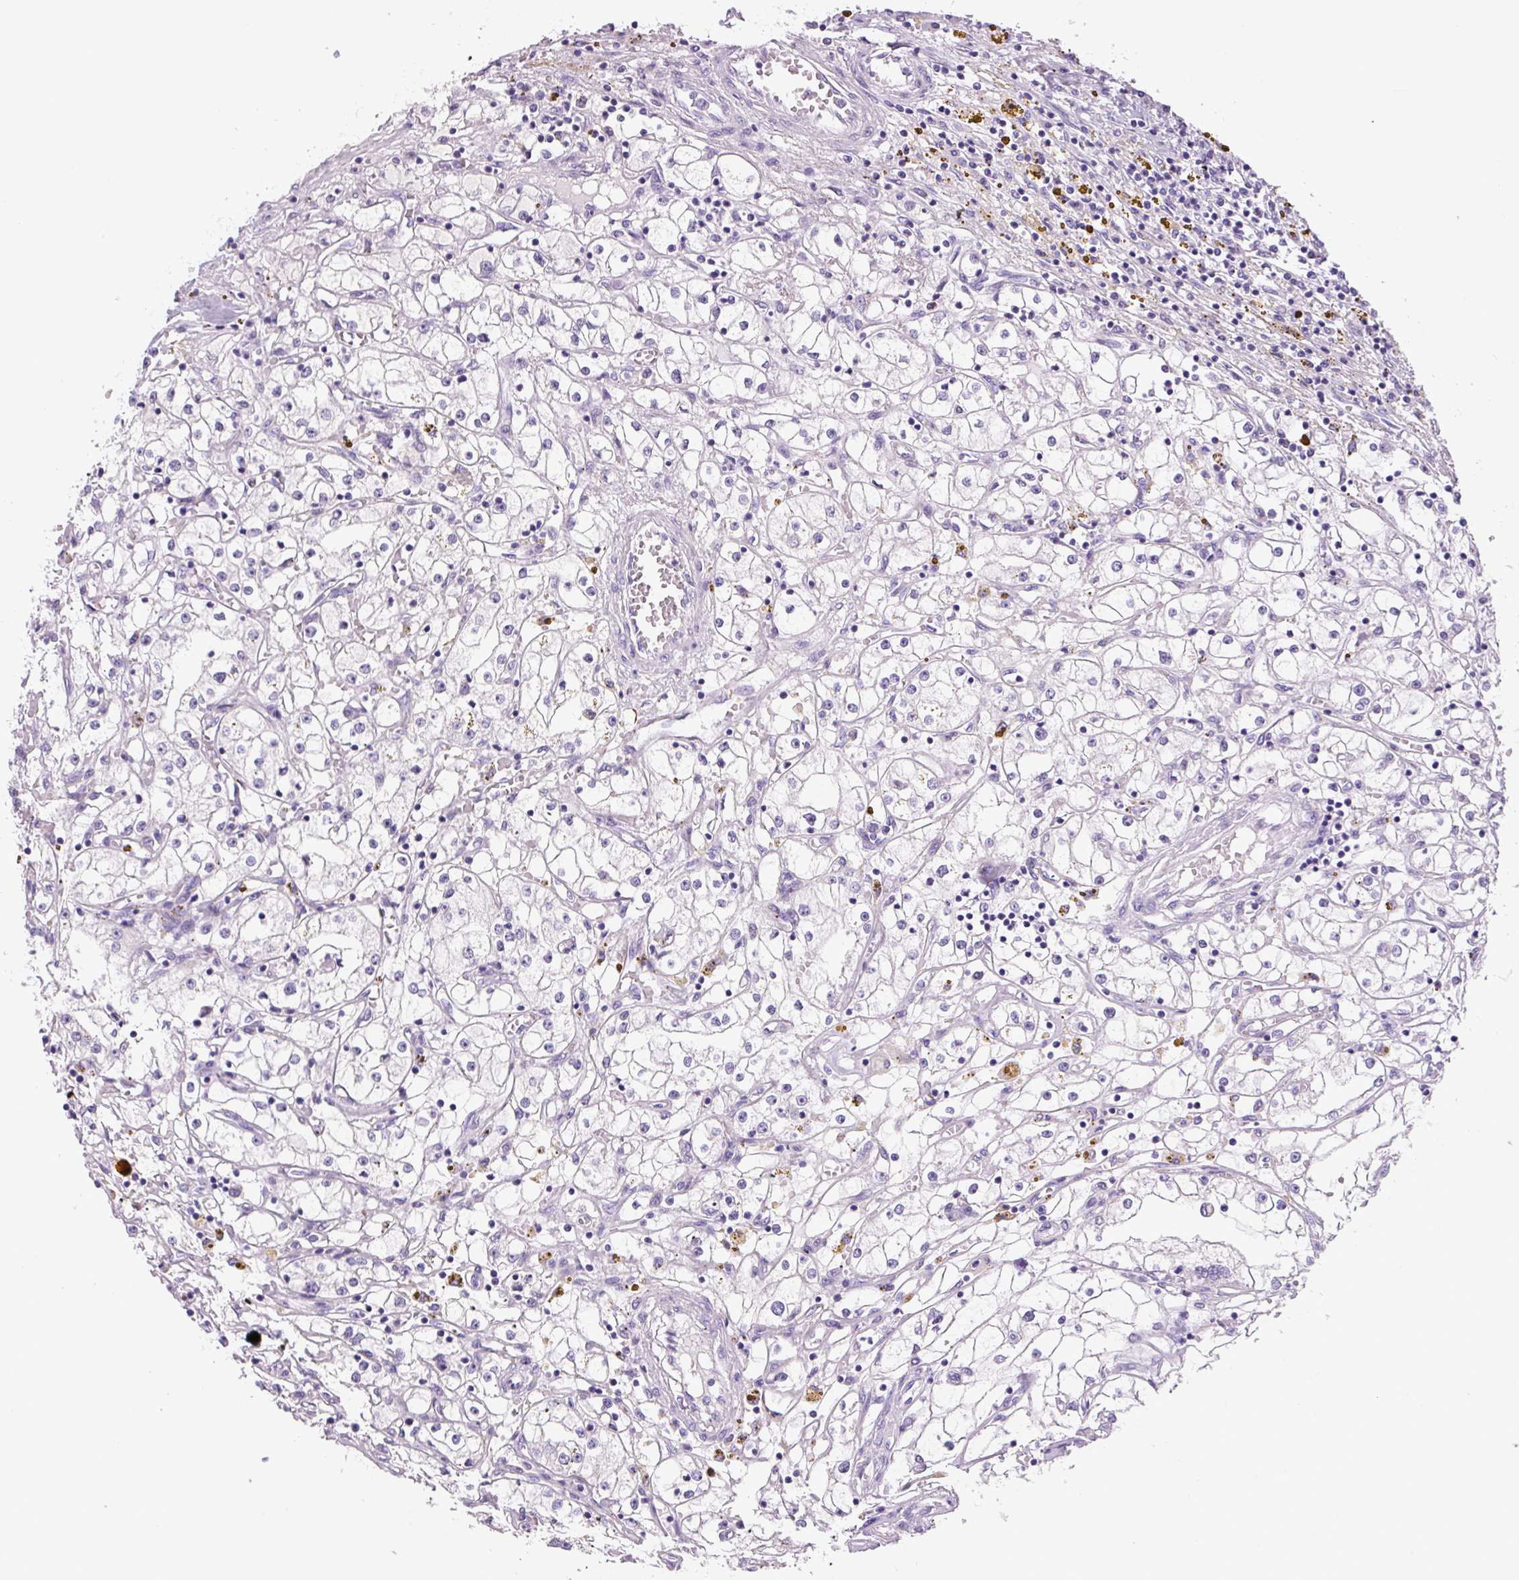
{"staining": {"intensity": "negative", "quantity": "none", "location": "none"}, "tissue": "renal cancer", "cell_type": "Tumor cells", "image_type": "cancer", "snomed": [{"axis": "morphology", "description": "Adenocarcinoma, NOS"}, {"axis": "topography", "description": "Kidney"}], "caption": "Tumor cells are negative for protein expression in human renal adenocarcinoma. The staining is performed using DAB (3,3'-diaminobenzidine) brown chromogen with nuclei counter-stained in using hematoxylin.", "gene": "CHGA", "patient": {"sex": "male", "age": 56}}